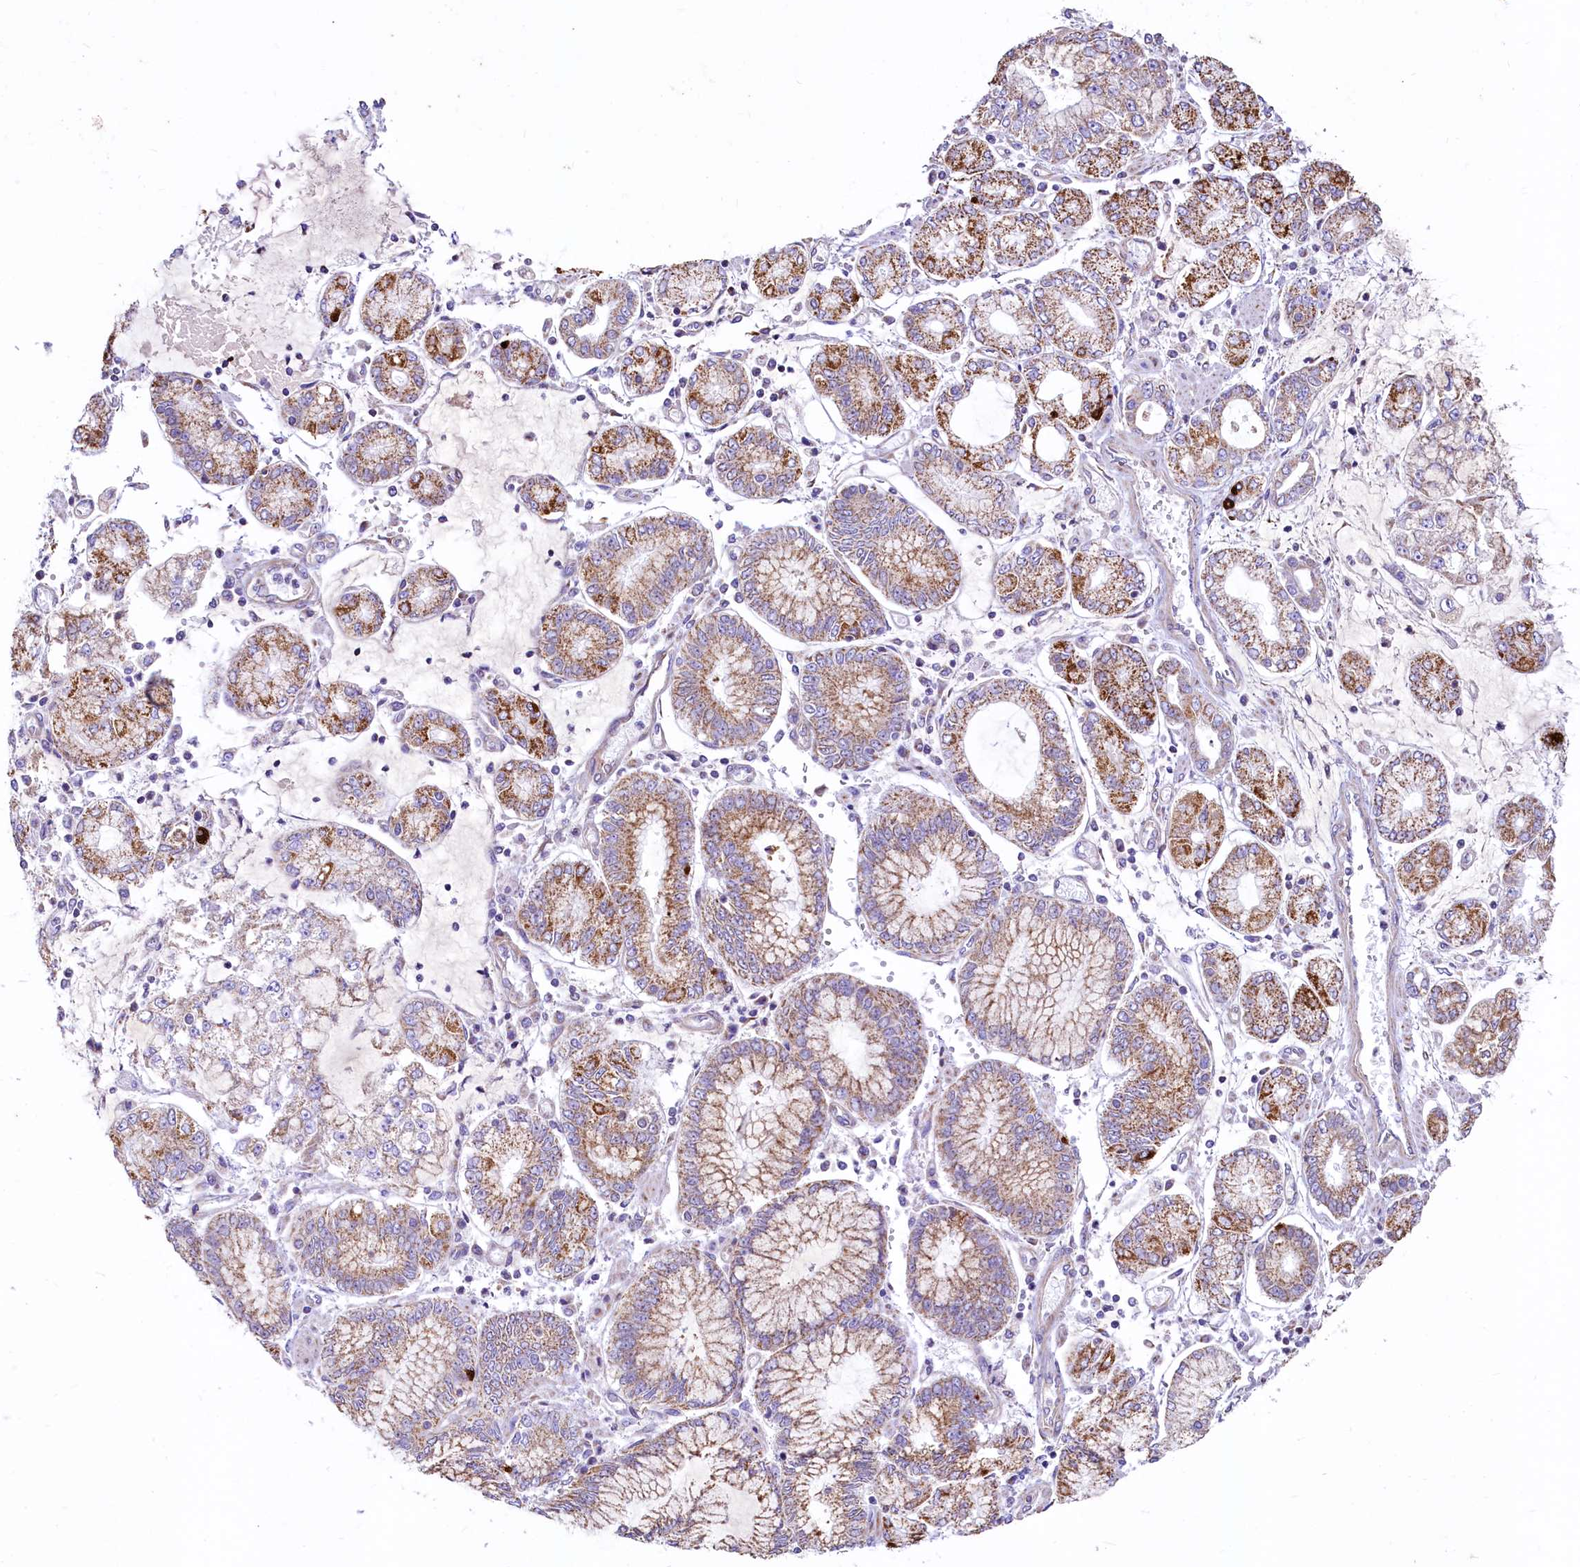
{"staining": {"intensity": "moderate", "quantity": "25%-75%", "location": "cytoplasmic/membranous"}, "tissue": "stomach cancer", "cell_type": "Tumor cells", "image_type": "cancer", "snomed": [{"axis": "morphology", "description": "Adenocarcinoma, NOS"}, {"axis": "topography", "description": "Stomach"}], "caption": "Immunohistochemical staining of adenocarcinoma (stomach) shows medium levels of moderate cytoplasmic/membranous protein positivity in about 25%-75% of tumor cells.", "gene": "VWCE", "patient": {"sex": "male", "age": 76}}